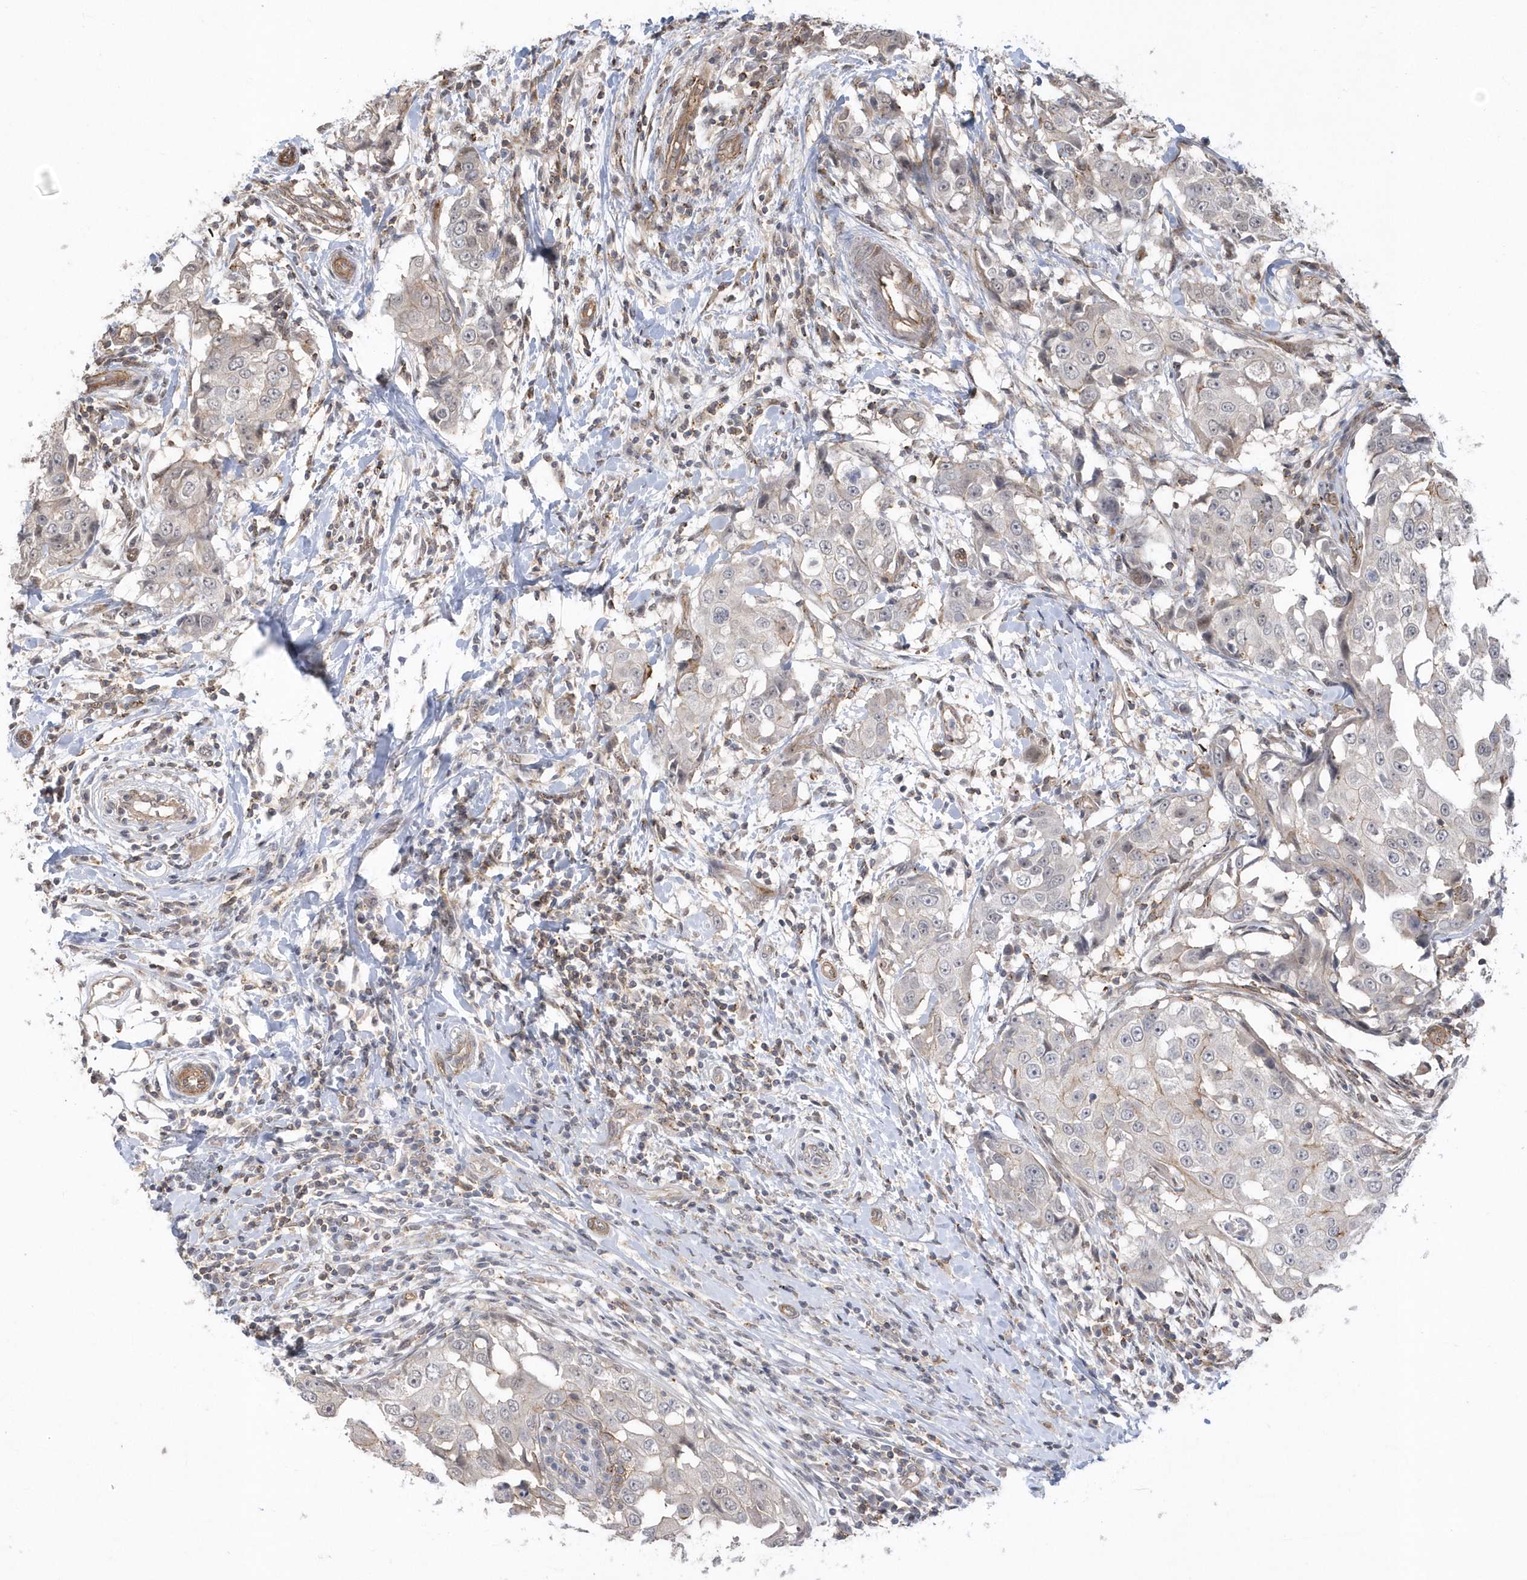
{"staining": {"intensity": "negative", "quantity": "none", "location": "none"}, "tissue": "breast cancer", "cell_type": "Tumor cells", "image_type": "cancer", "snomed": [{"axis": "morphology", "description": "Duct carcinoma"}, {"axis": "topography", "description": "Breast"}], "caption": "Micrograph shows no significant protein expression in tumor cells of breast intraductal carcinoma.", "gene": "CRIP3", "patient": {"sex": "female", "age": 27}}